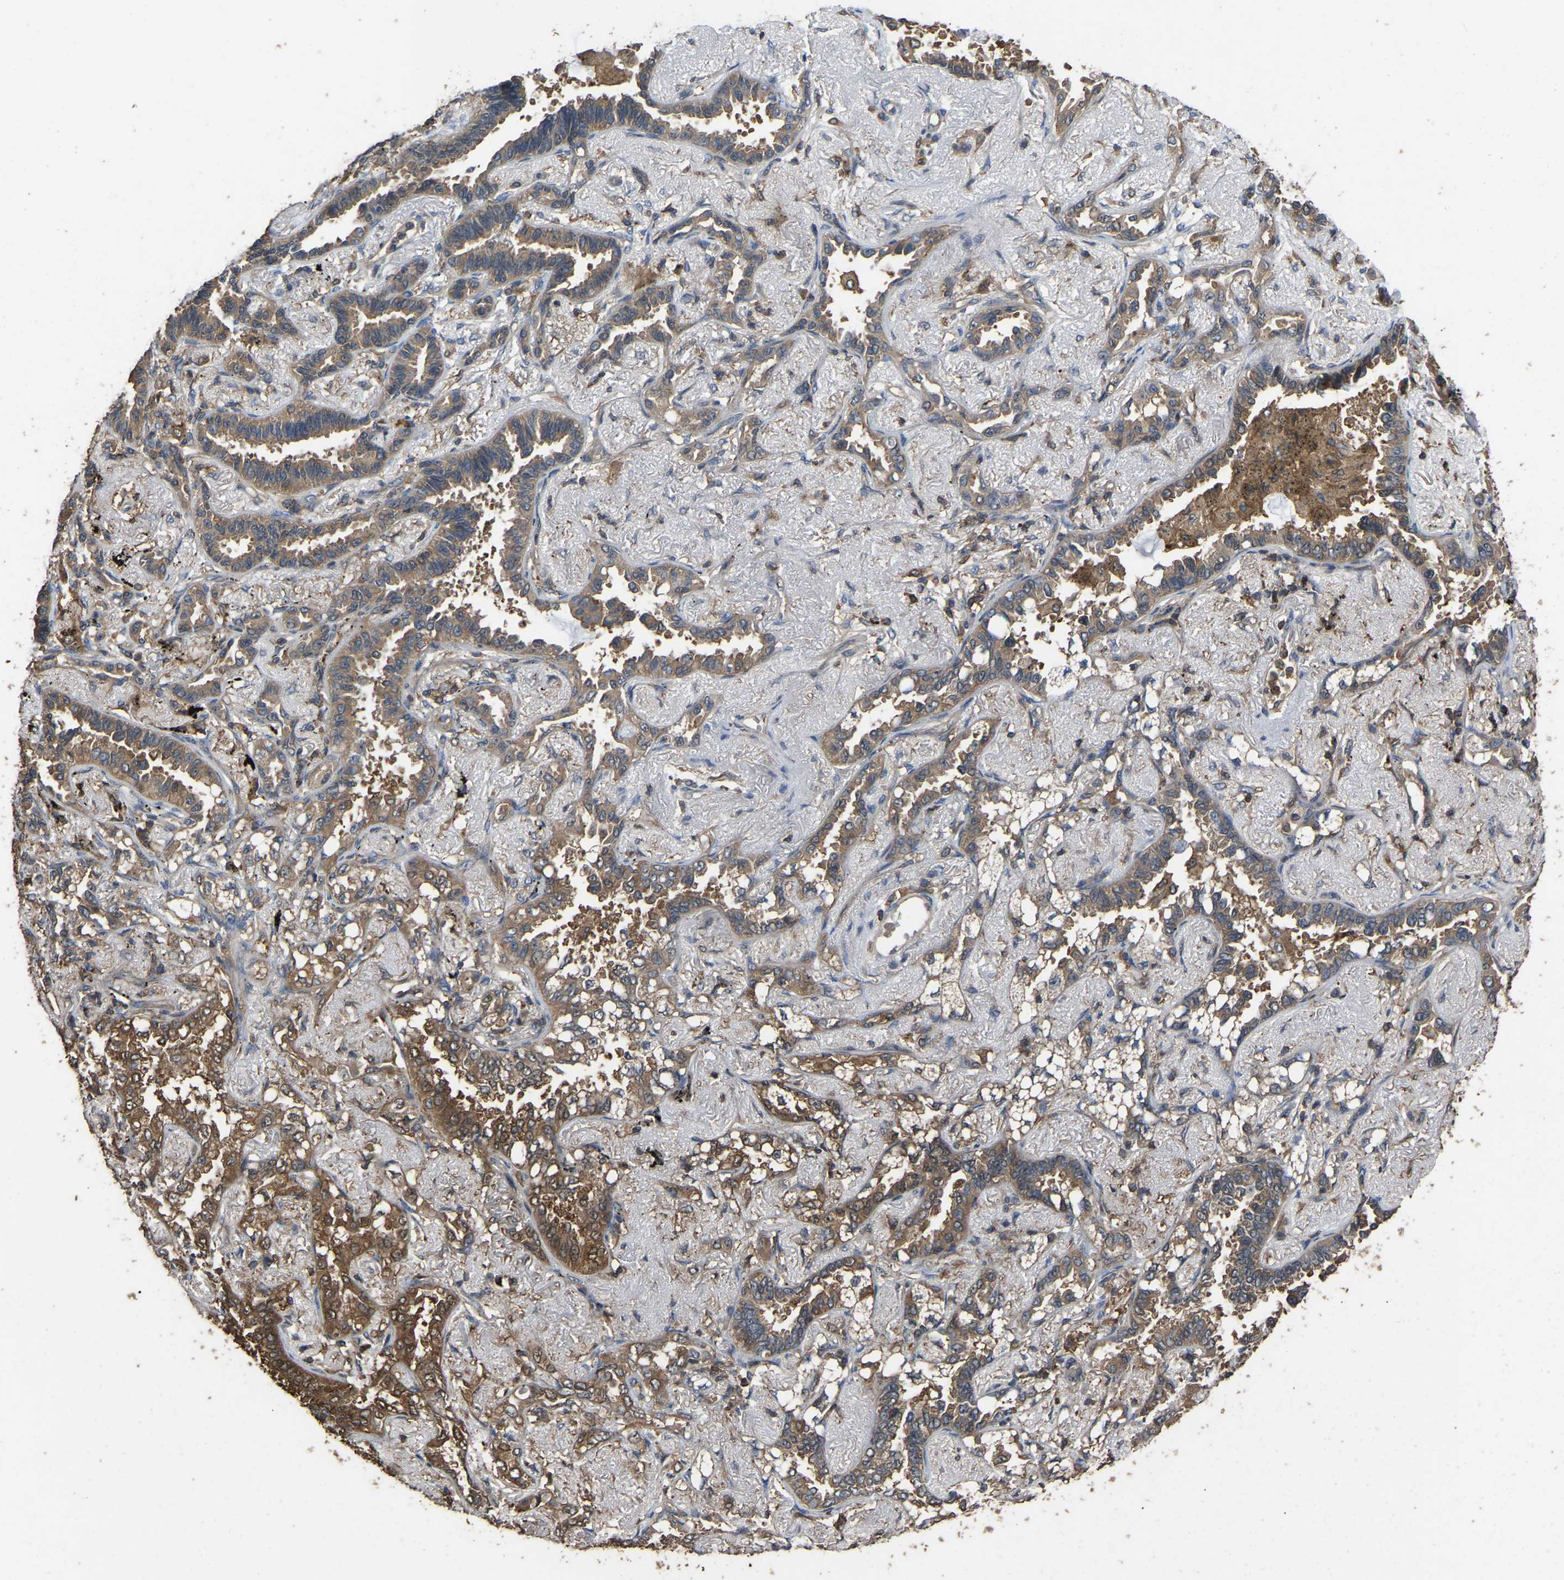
{"staining": {"intensity": "moderate", "quantity": "25%-75%", "location": "cytoplasmic/membranous"}, "tissue": "lung cancer", "cell_type": "Tumor cells", "image_type": "cancer", "snomed": [{"axis": "morphology", "description": "Adenocarcinoma, NOS"}, {"axis": "topography", "description": "Lung"}], "caption": "A high-resolution micrograph shows immunohistochemistry (IHC) staining of adenocarcinoma (lung), which displays moderate cytoplasmic/membranous staining in approximately 25%-75% of tumor cells.", "gene": "FHIT", "patient": {"sex": "male", "age": 59}}